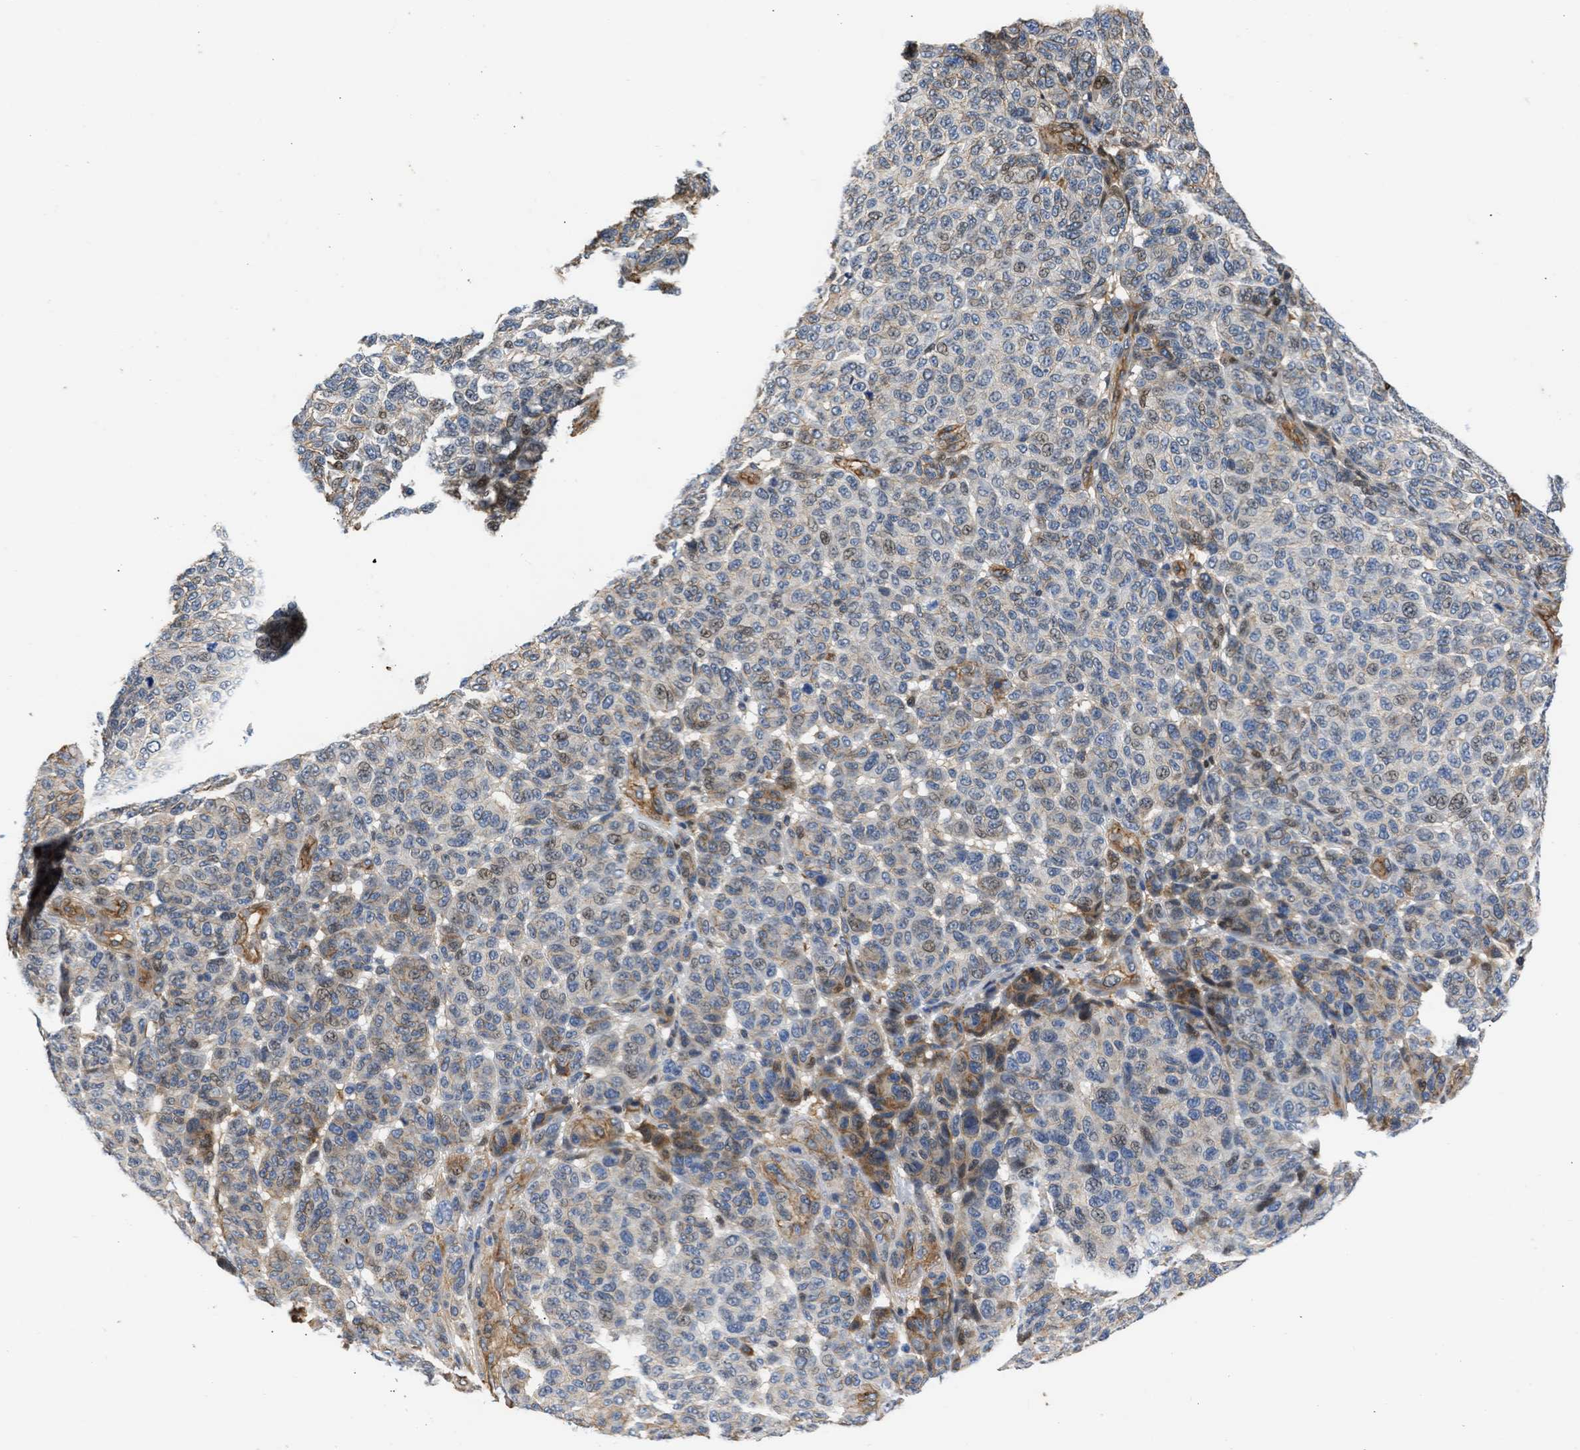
{"staining": {"intensity": "weak", "quantity": "25%-75%", "location": "cytoplasmic/membranous,nuclear"}, "tissue": "melanoma", "cell_type": "Tumor cells", "image_type": "cancer", "snomed": [{"axis": "morphology", "description": "Malignant melanoma, NOS"}, {"axis": "topography", "description": "Skin"}], "caption": "Protein staining by immunohistochemistry (IHC) demonstrates weak cytoplasmic/membranous and nuclear expression in about 25%-75% of tumor cells in malignant melanoma. Immunohistochemistry stains the protein of interest in brown and the nuclei are stained blue.", "gene": "MAS1L", "patient": {"sex": "male", "age": 59}}